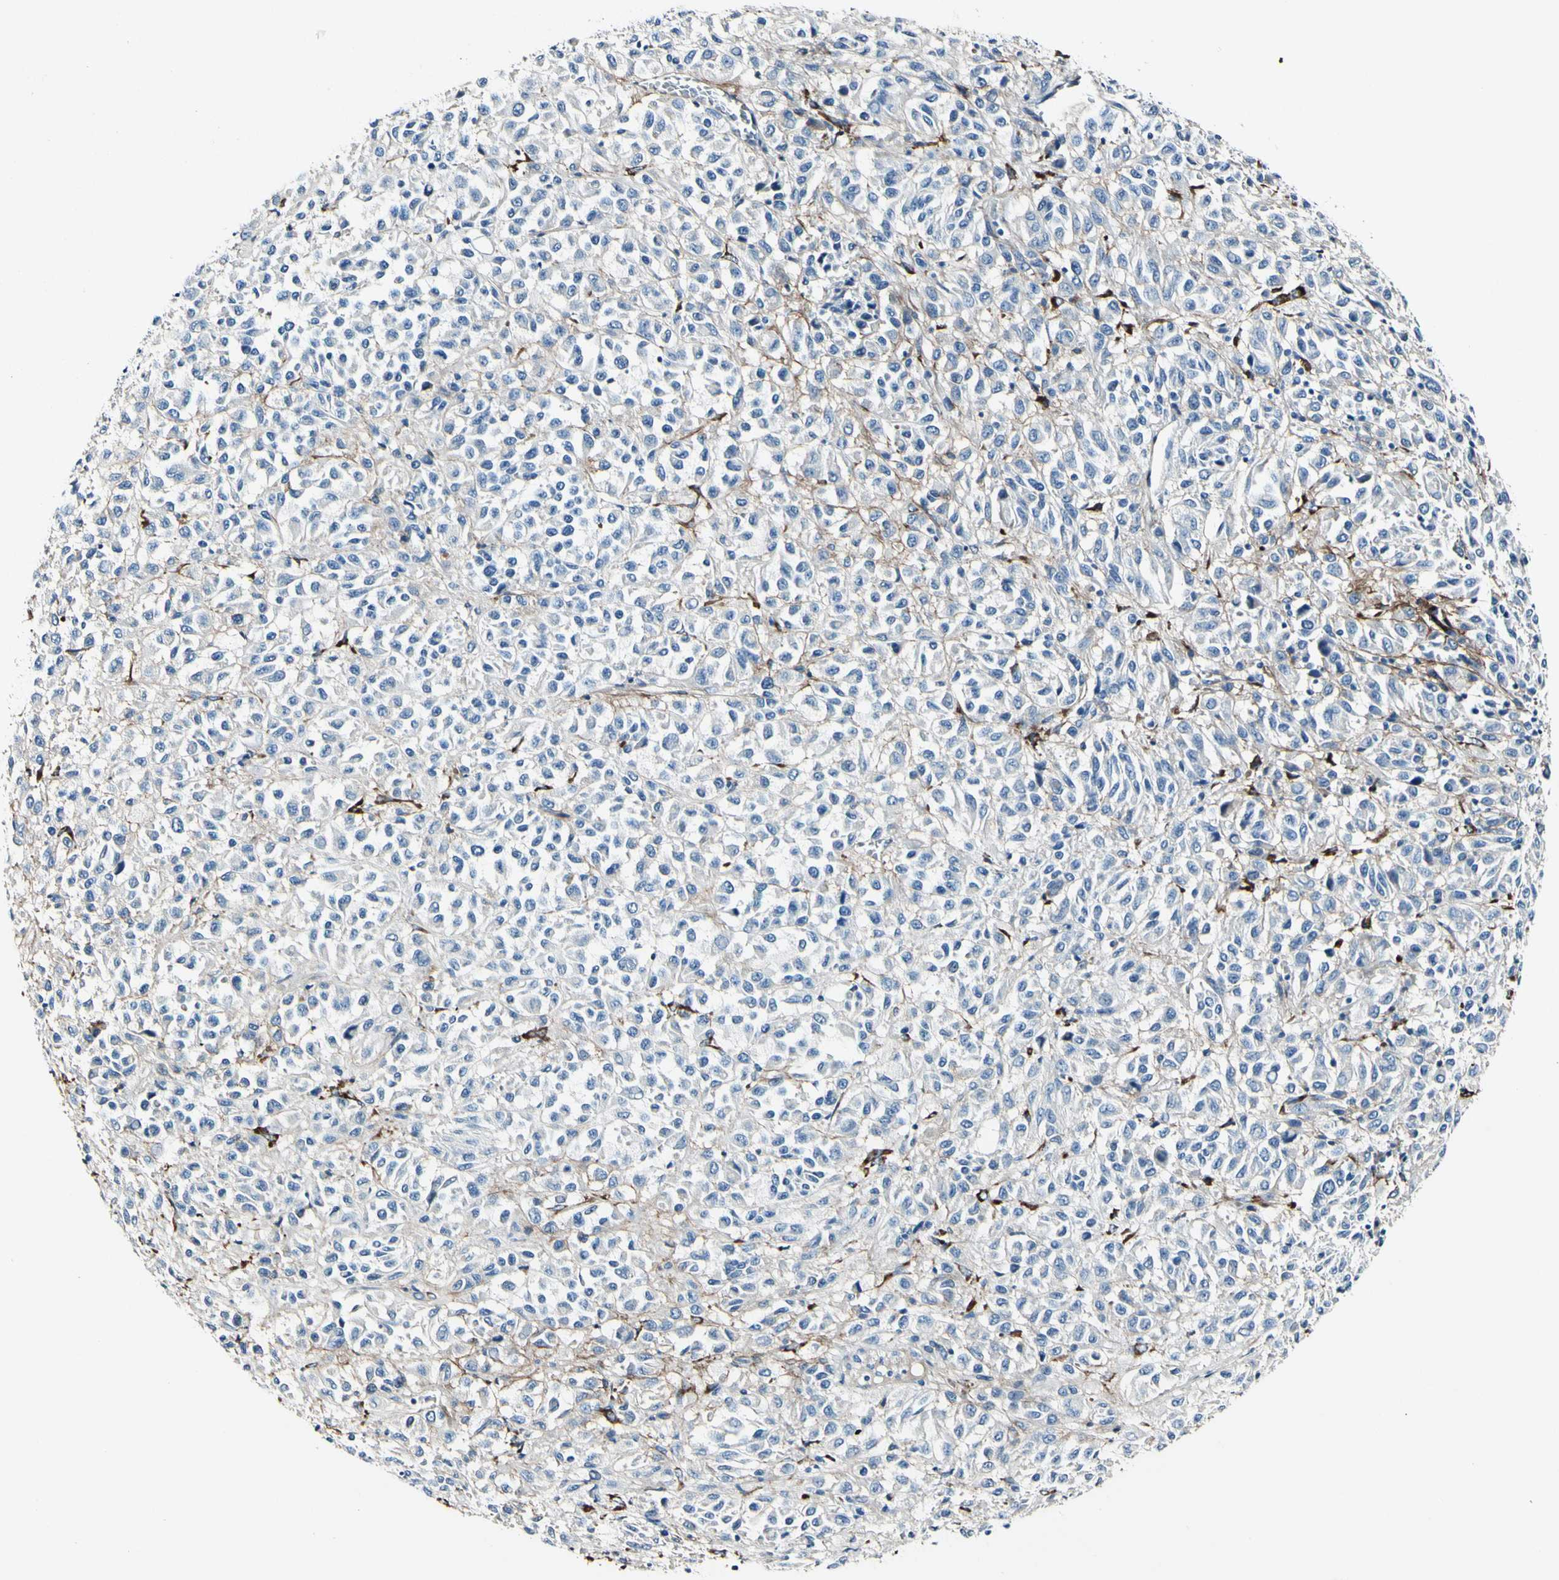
{"staining": {"intensity": "negative", "quantity": "none", "location": "none"}, "tissue": "melanoma", "cell_type": "Tumor cells", "image_type": "cancer", "snomed": [{"axis": "morphology", "description": "Malignant melanoma, Metastatic site"}, {"axis": "topography", "description": "Lung"}], "caption": "Immunohistochemical staining of human melanoma shows no significant staining in tumor cells.", "gene": "COL6A3", "patient": {"sex": "male", "age": 64}}